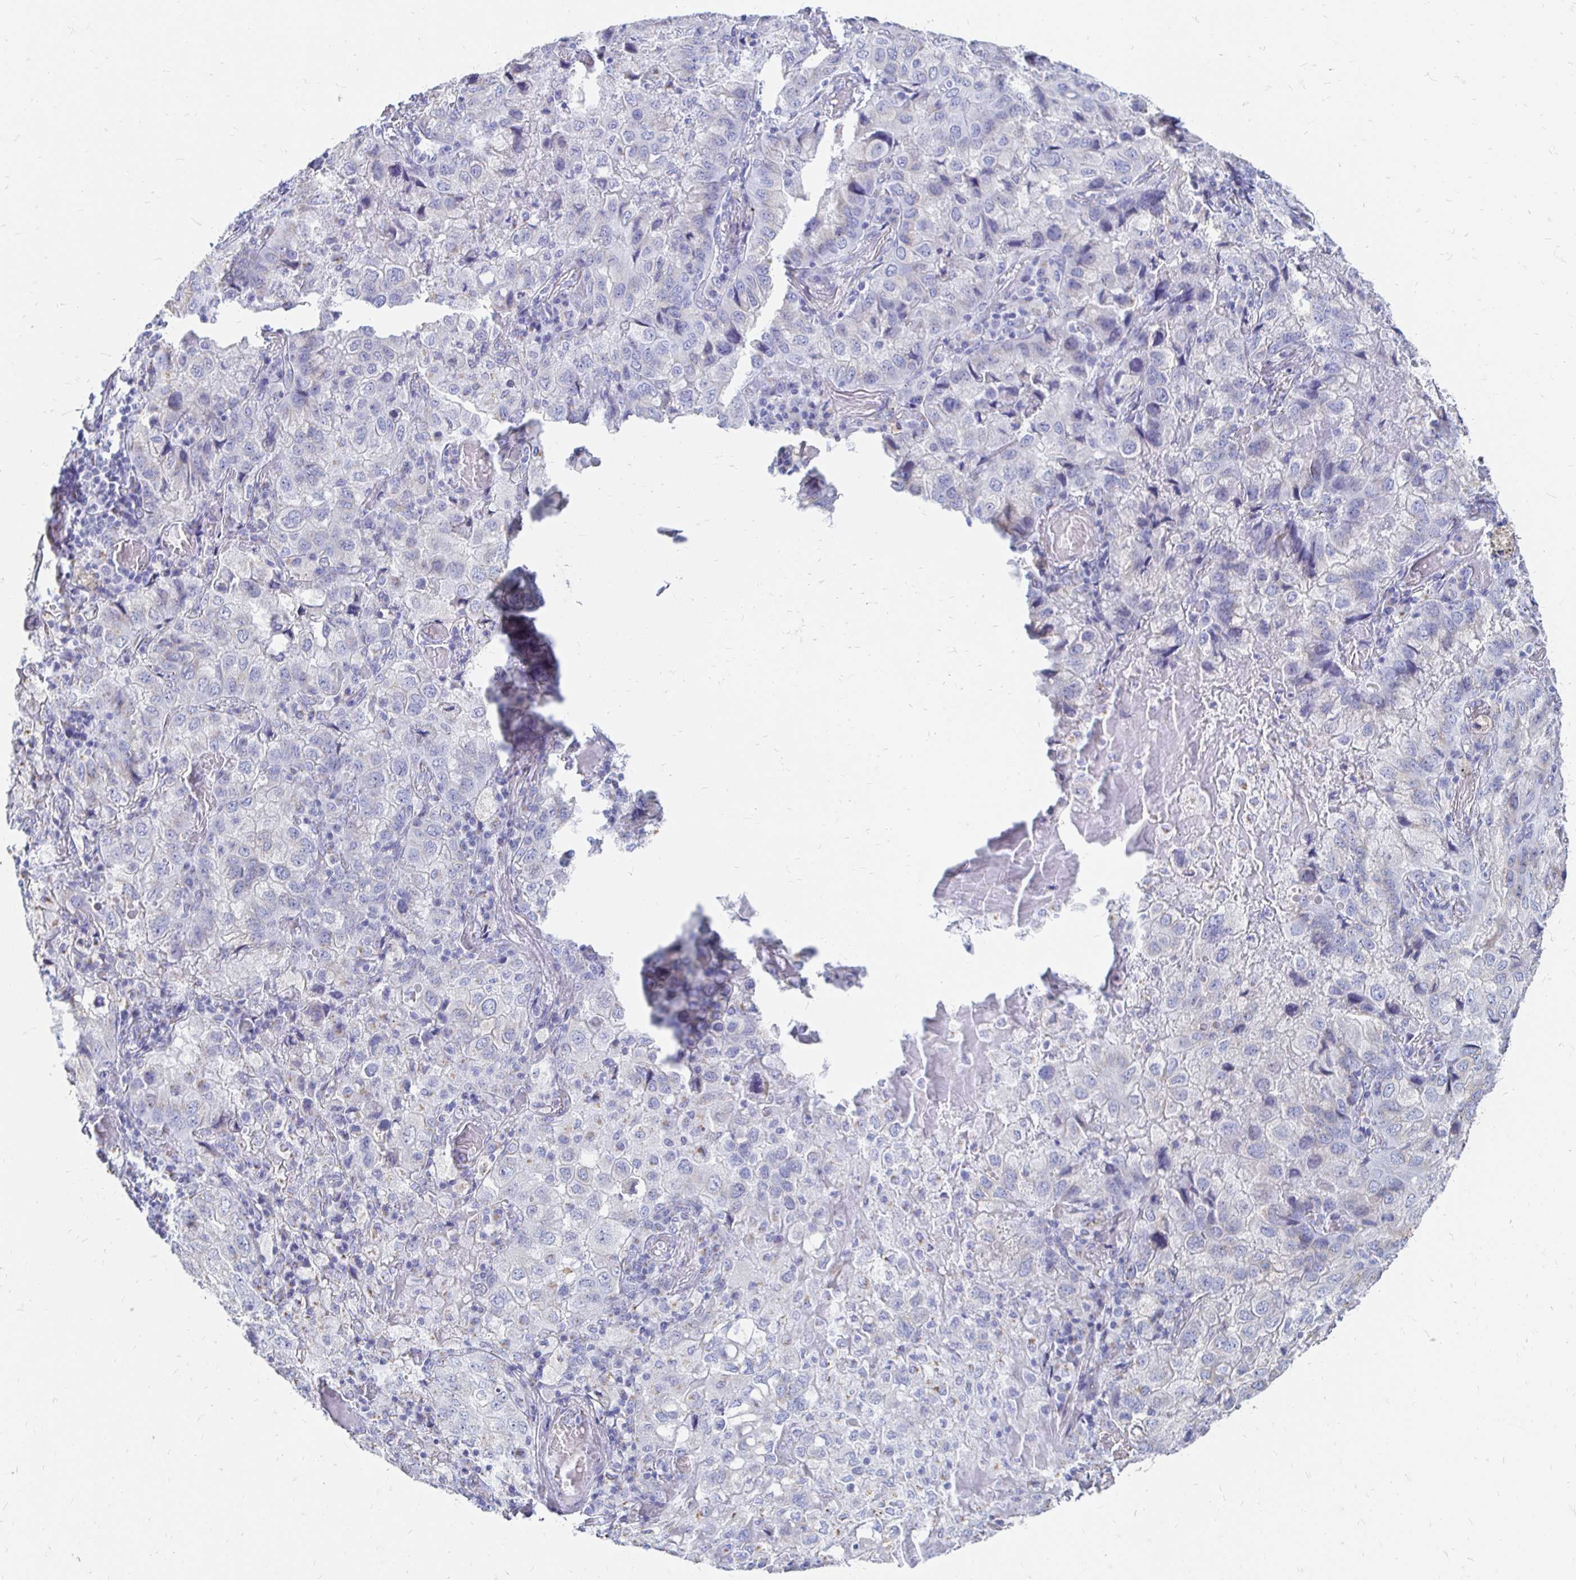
{"staining": {"intensity": "negative", "quantity": "none", "location": "none"}, "tissue": "lung cancer", "cell_type": "Tumor cells", "image_type": "cancer", "snomed": [{"axis": "morphology", "description": "Aneuploidy"}, {"axis": "morphology", "description": "Adenocarcinoma, NOS"}, {"axis": "morphology", "description": "Adenocarcinoma, metastatic, NOS"}, {"axis": "topography", "description": "Lymph node"}, {"axis": "topography", "description": "Lung"}], "caption": "A high-resolution histopathology image shows IHC staining of adenocarcinoma (lung), which displays no significant positivity in tumor cells. Brightfield microscopy of IHC stained with DAB (3,3'-diaminobenzidine) (brown) and hematoxylin (blue), captured at high magnification.", "gene": "PAGE4", "patient": {"sex": "female", "age": 48}}